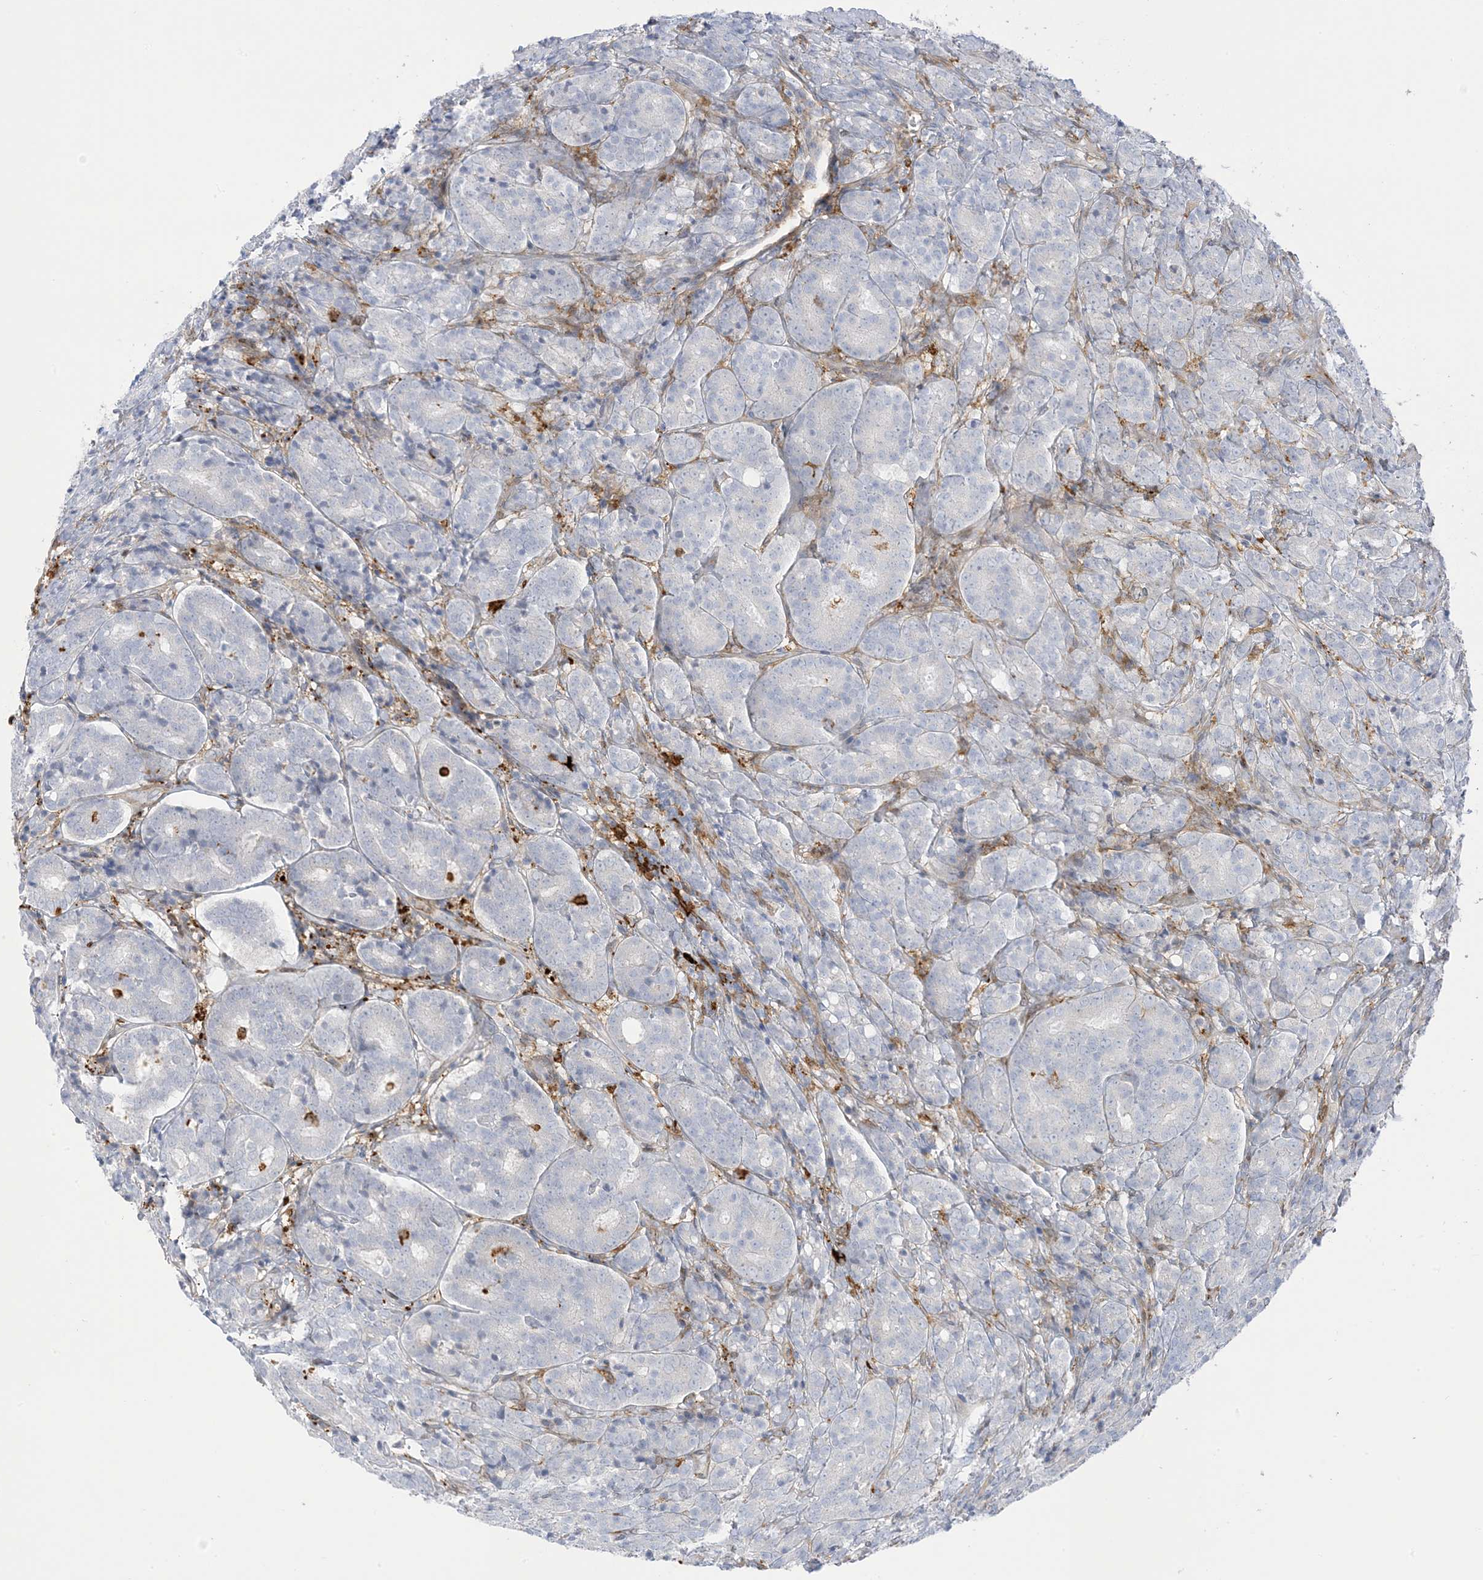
{"staining": {"intensity": "negative", "quantity": "none", "location": "none"}, "tissue": "prostate cancer", "cell_type": "Tumor cells", "image_type": "cancer", "snomed": [{"axis": "morphology", "description": "Adenocarcinoma, High grade"}, {"axis": "topography", "description": "Prostate"}], "caption": "IHC of prostate adenocarcinoma (high-grade) displays no expression in tumor cells.", "gene": "ICMT", "patient": {"sex": "male", "age": 62}}